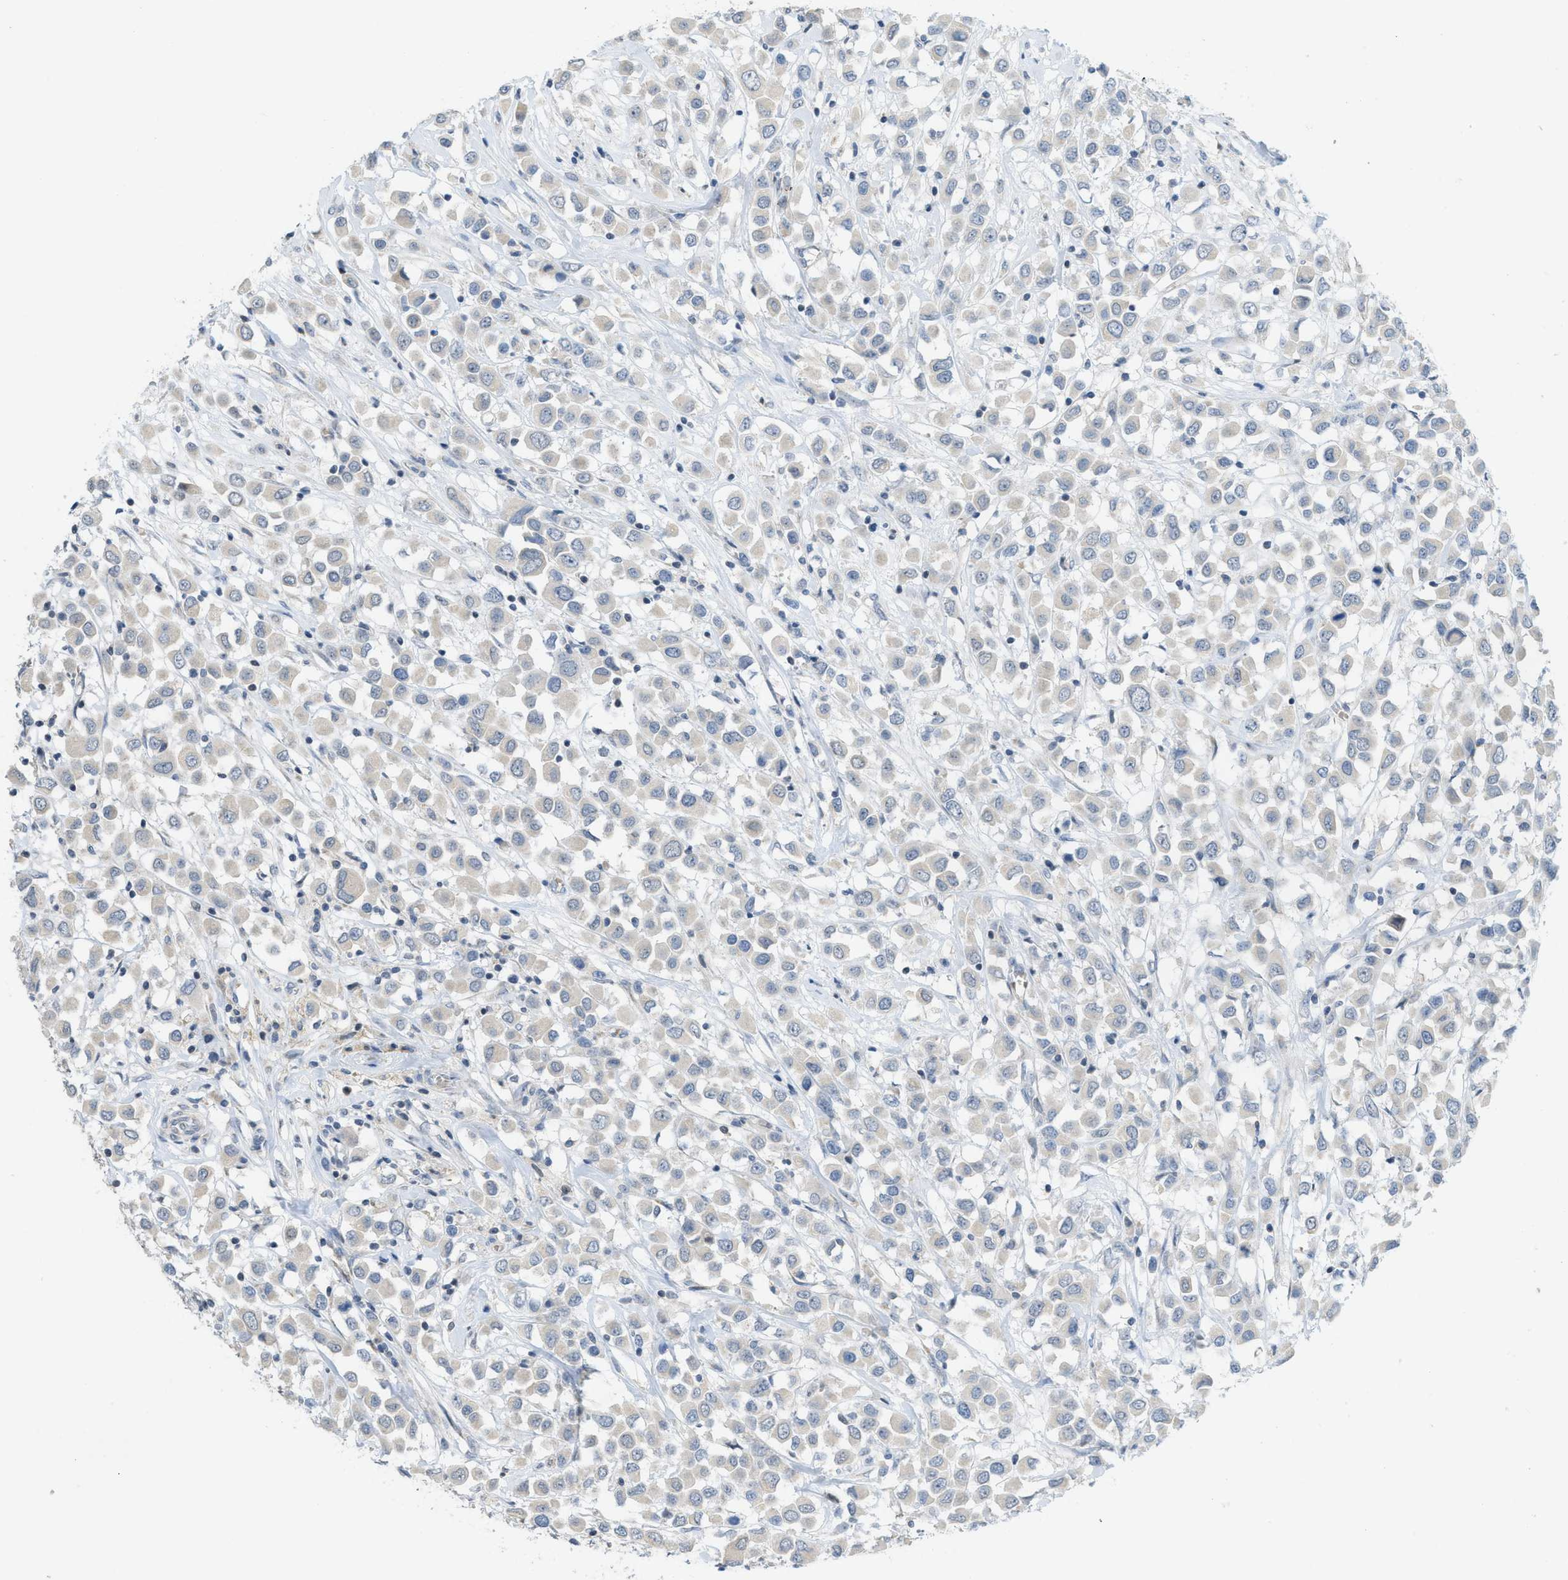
{"staining": {"intensity": "weak", "quantity": "<25%", "location": "cytoplasmic/membranous"}, "tissue": "breast cancer", "cell_type": "Tumor cells", "image_type": "cancer", "snomed": [{"axis": "morphology", "description": "Duct carcinoma"}, {"axis": "topography", "description": "Breast"}], "caption": "This is an IHC micrograph of breast cancer (intraductal carcinoma). There is no expression in tumor cells.", "gene": "TXNDC2", "patient": {"sex": "female", "age": 61}}